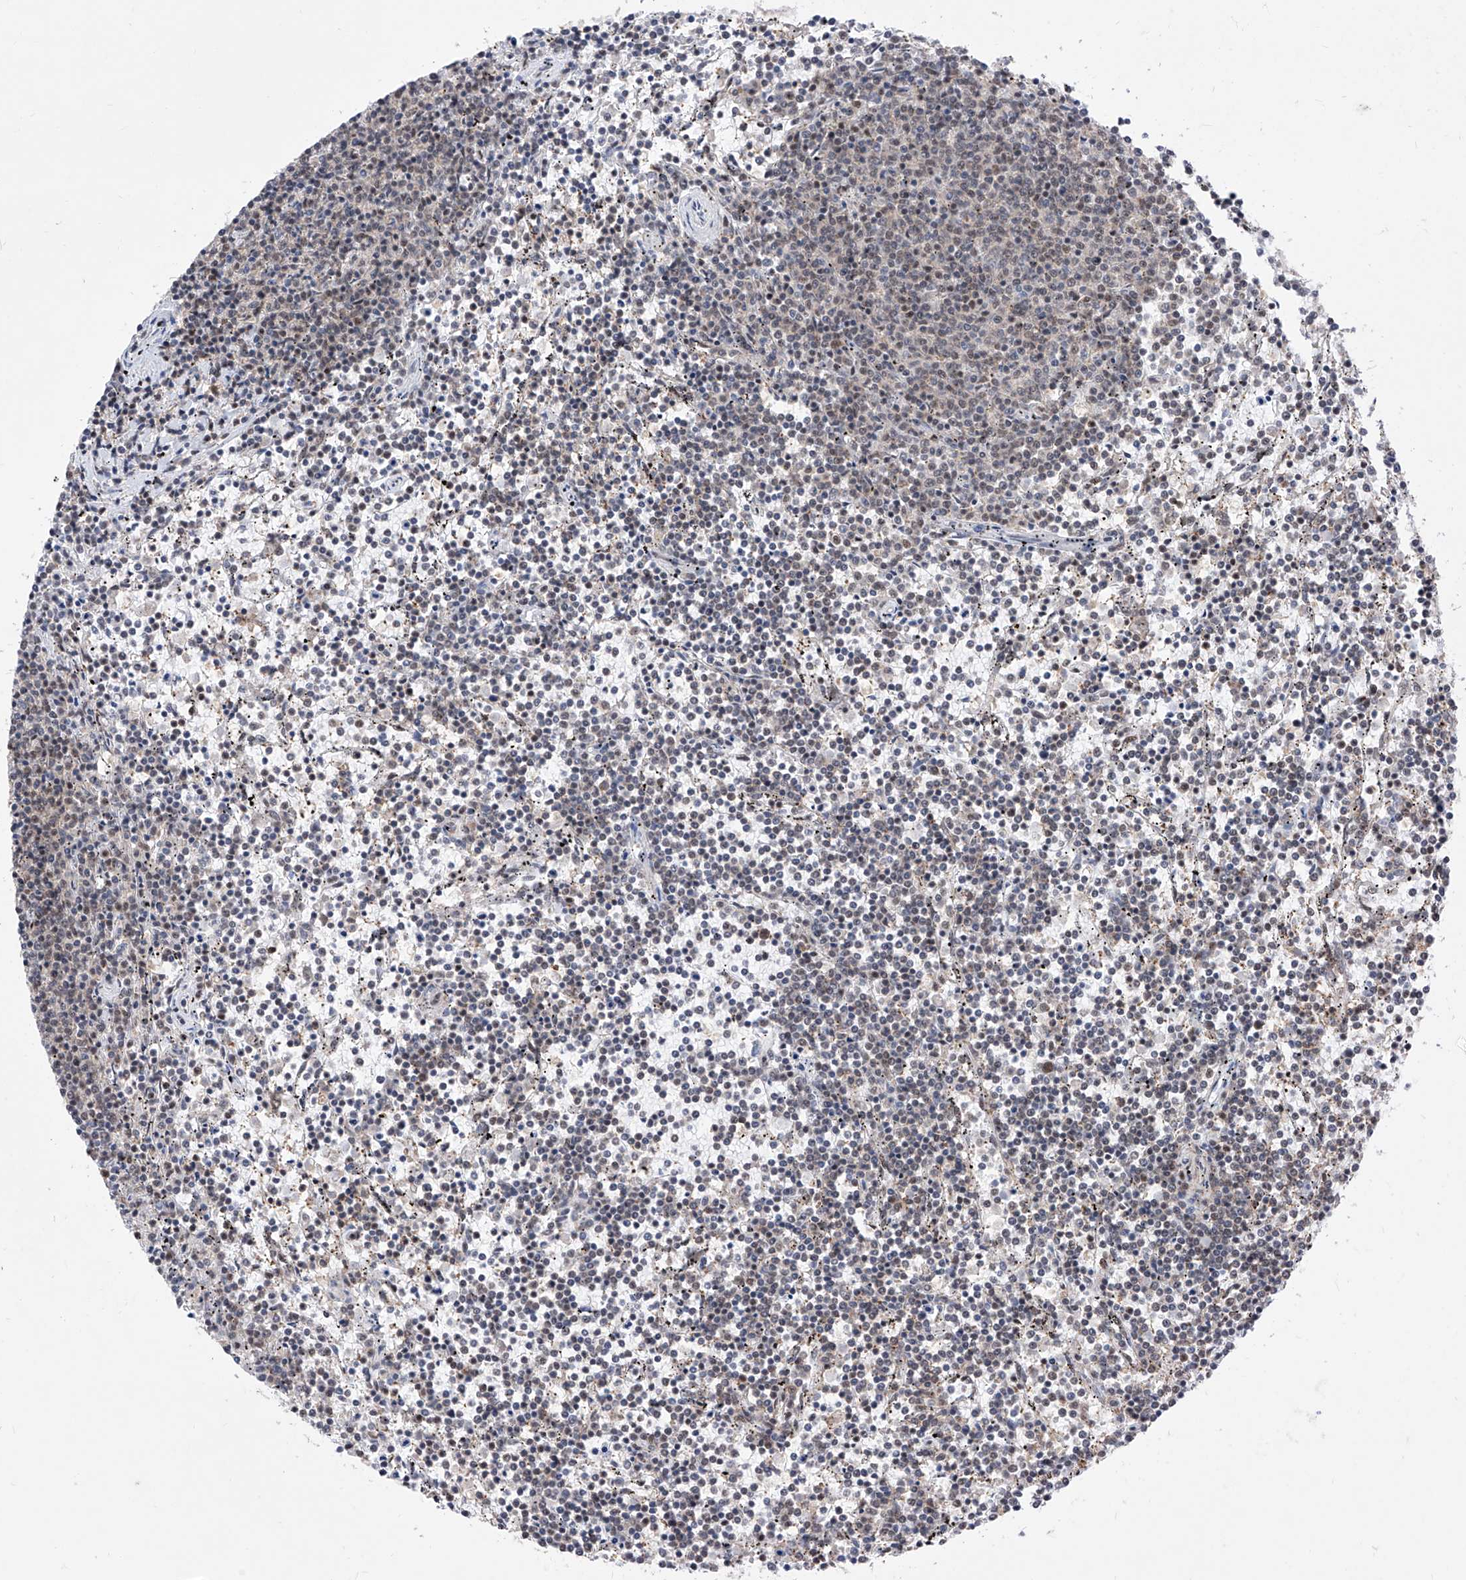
{"staining": {"intensity": "negative", "quantity": "none", "location": "none"}, "tissue": "lymphoma", "cell_type": "Tumor cells", "image_type": "cancer", "snomed": [{"axis": "morphology", "description": "Malignant lymphoma, non-Hodgkin's type, Low grade"}, {"axis": "topography", "description": "Spleen"}], "caption": "This is an immunohistochemistry histopathology image of human lymphoma. There is no expression in tumor cells.", "gene": "PHF5A", "patient": {"sex": "female", "age": 50}}